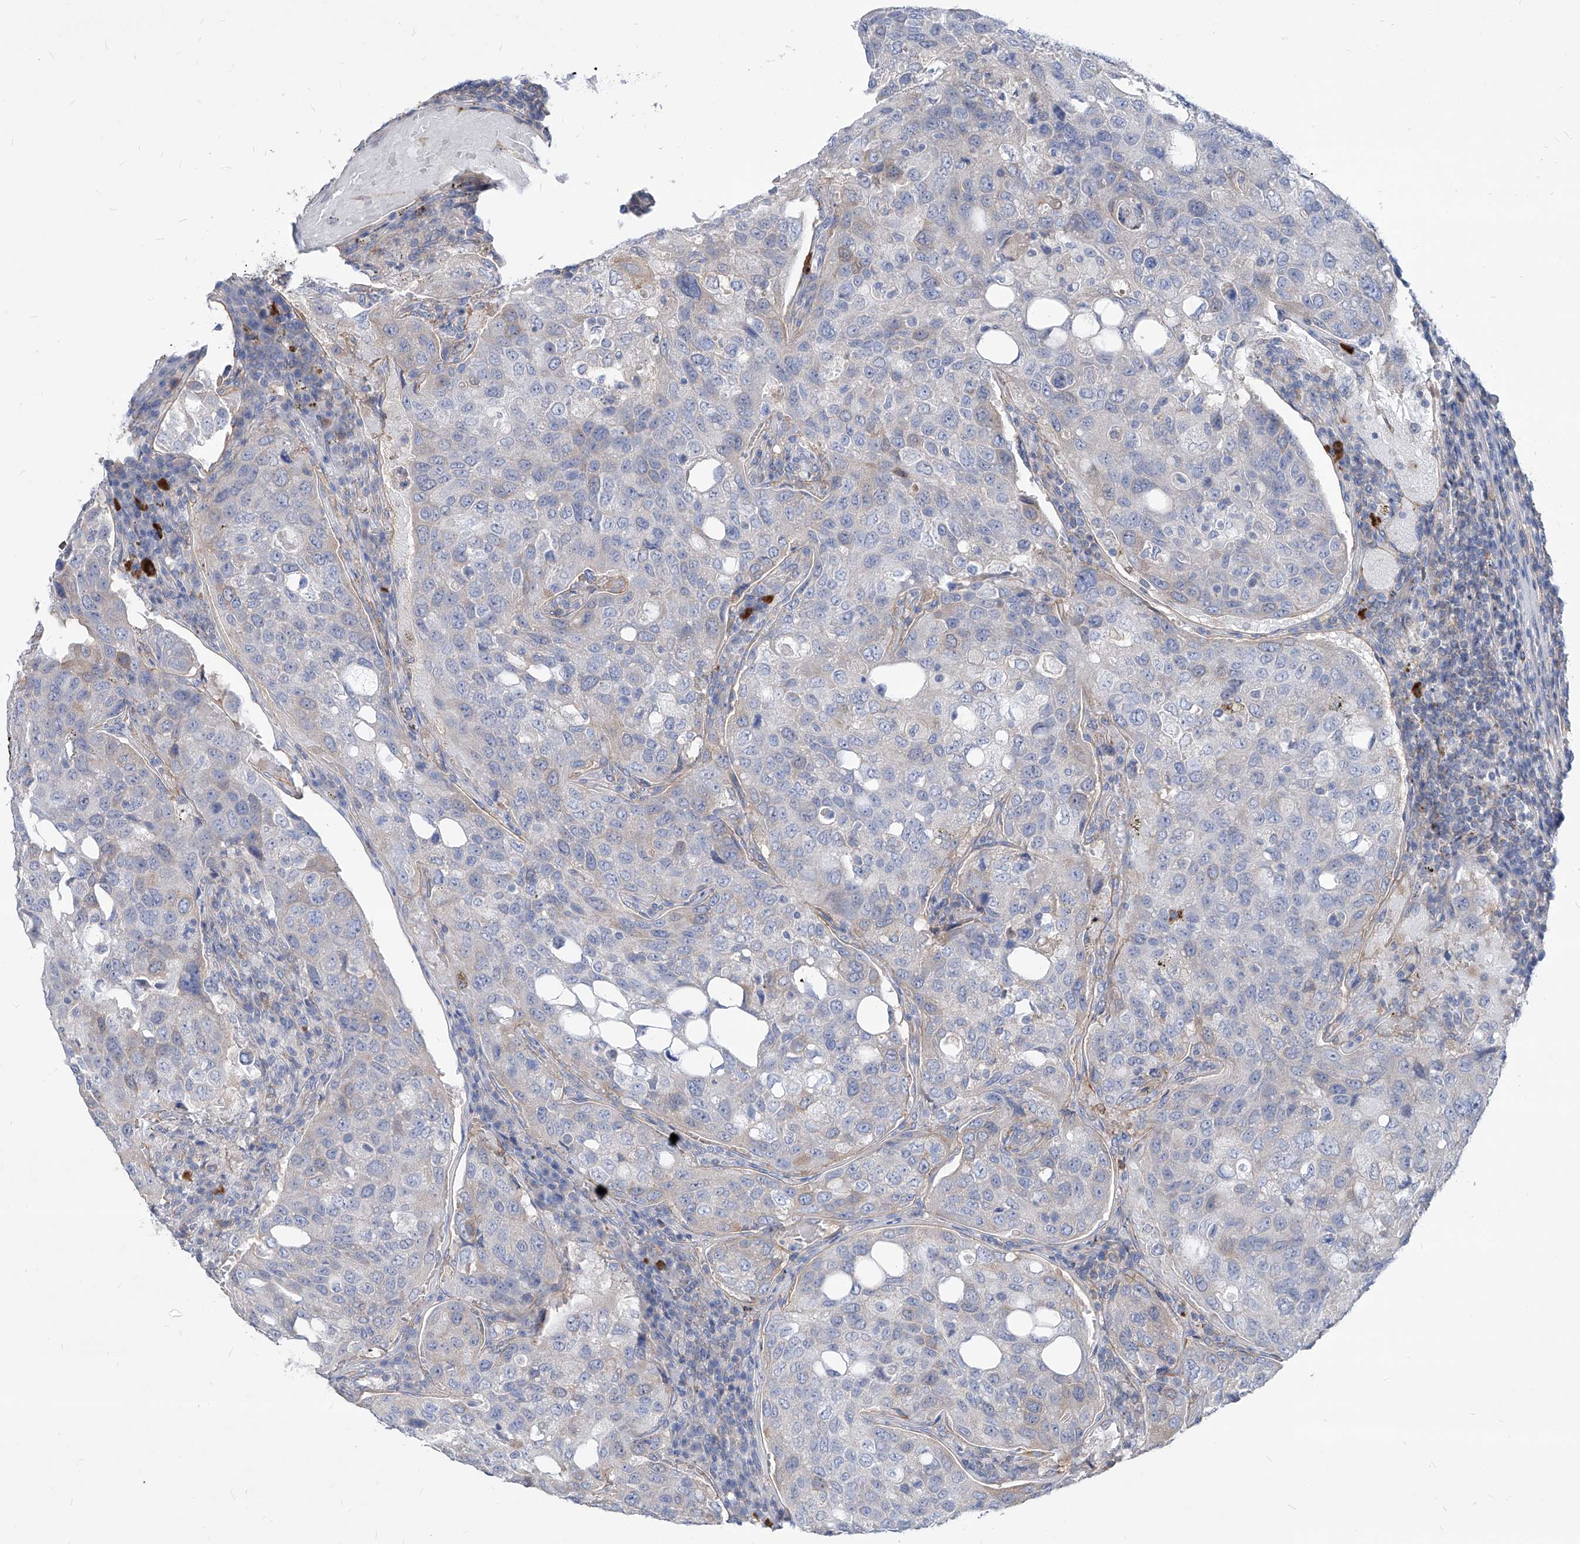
{"staining": {"intensity": "negative", "quantity": "none", "location": "none"}, "tissue": "urothelial cancer", "cell_type": "Tumor cells", "image_type": "cancer", "snomed": [{"axis": "morphology", "description": "Urothelial carcinoma, High grade"}, {"axis": "topography", "description": "Lymph node"}, {"axis": "topography", "description": "Urinary bladder"}], "caption": "Human urothelial cancer stained for a protein using IHC demonstrates no positivity in tumor cells.", "gene": "AKAP10", "patient": {"sex": "male", "age": 51}}